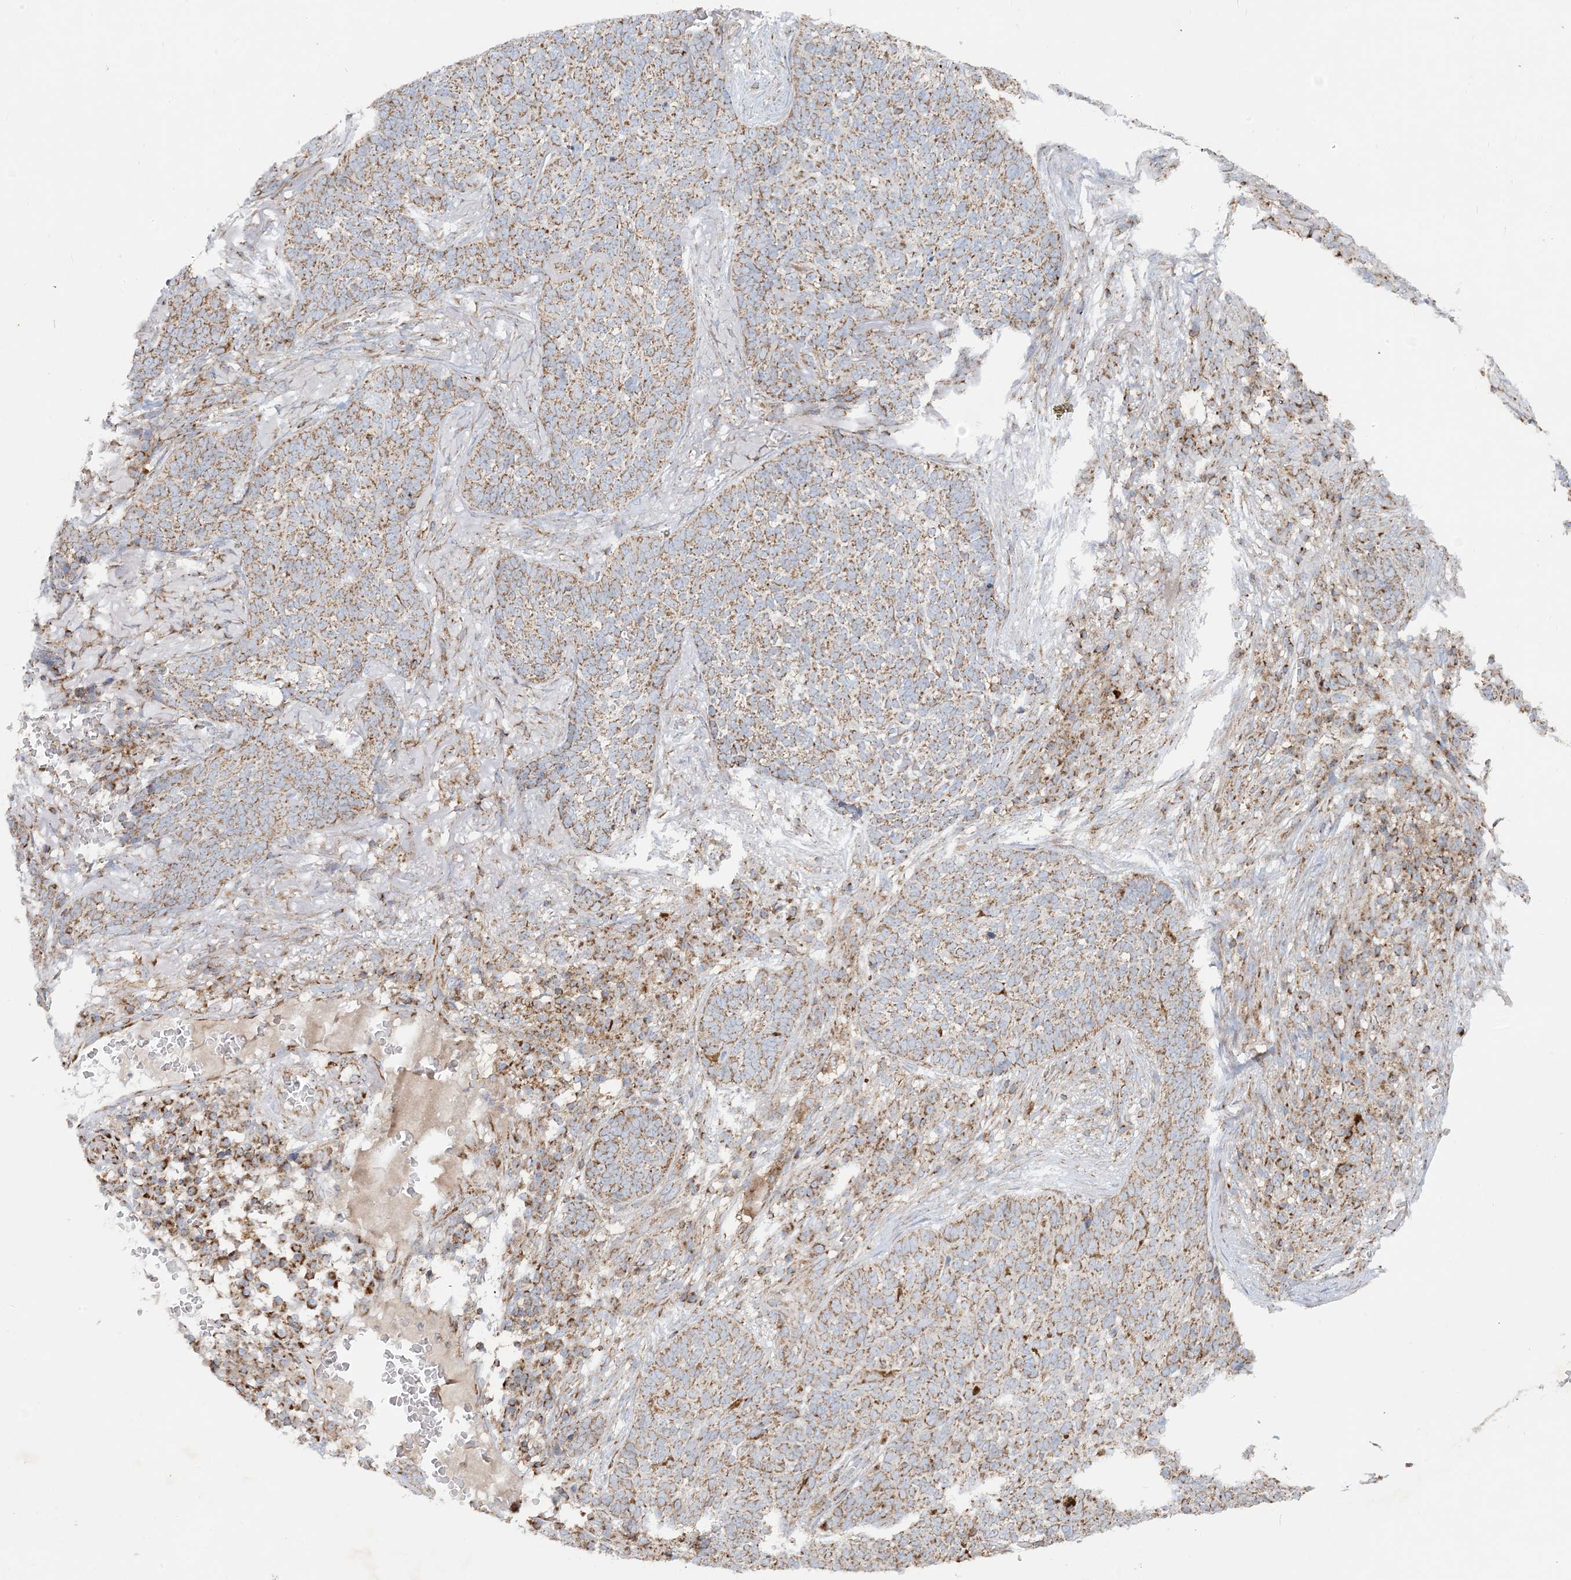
{"staining": {"intensity": "moderate", "quantity": ">75%", "location": "cytoplasmic/membranous"}, "tissue": "skin cancer", "cell_type": "Tumor cells", "image_type": "cancer", "snomed": [{"axis": "morphology", "description": "Basal cell carcinoma"}, {"axis": "topography", "description": "Skin"}], "caption": "IHC micrograph of basal cell carcinoma (skin) stained for a protein (brown), which reveals medium levels of moderate cytoplasmic/membranous expression in about >75% of tumor cells.", "gene": "BEND4", "patient": {"sex": "male", "age": 85}}